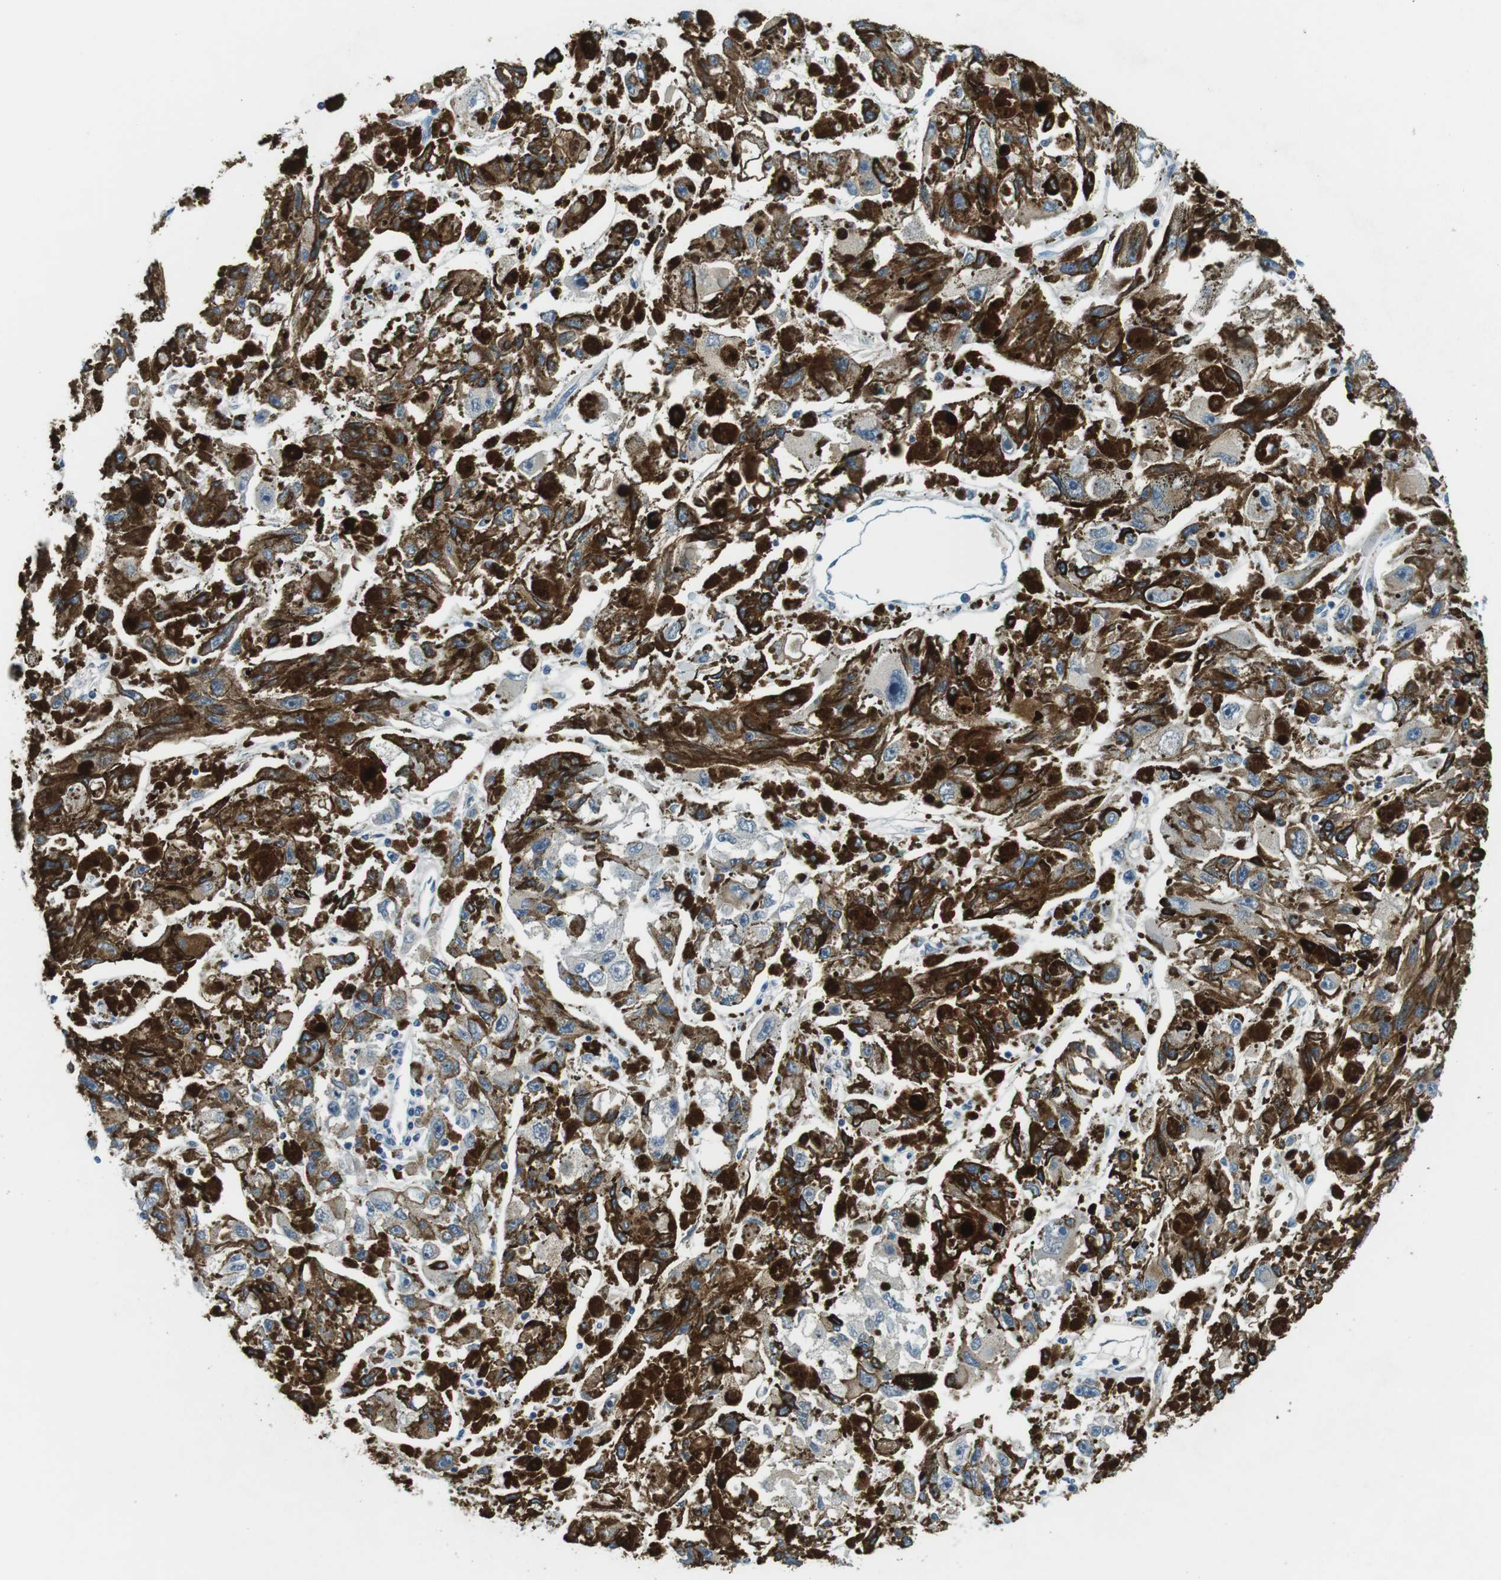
{"staining": {"intensity": "negative", "quantity": "none", "location": "none"}, "tissue": "melanoma", "cell_type": "Tumor cells", "image_type": "cancer", "snomed": [{"axis": "morphology", "description": "Malignant melanoma, NOS"}, {"axis": "topography", "description": "Skin"}], "caption": "A histopathology image of malignant melanoma stained for a protein displays no brown staining in tumor cells.", "gene": "WSCD1", "patient": {"sex": "female", "age": 104}}